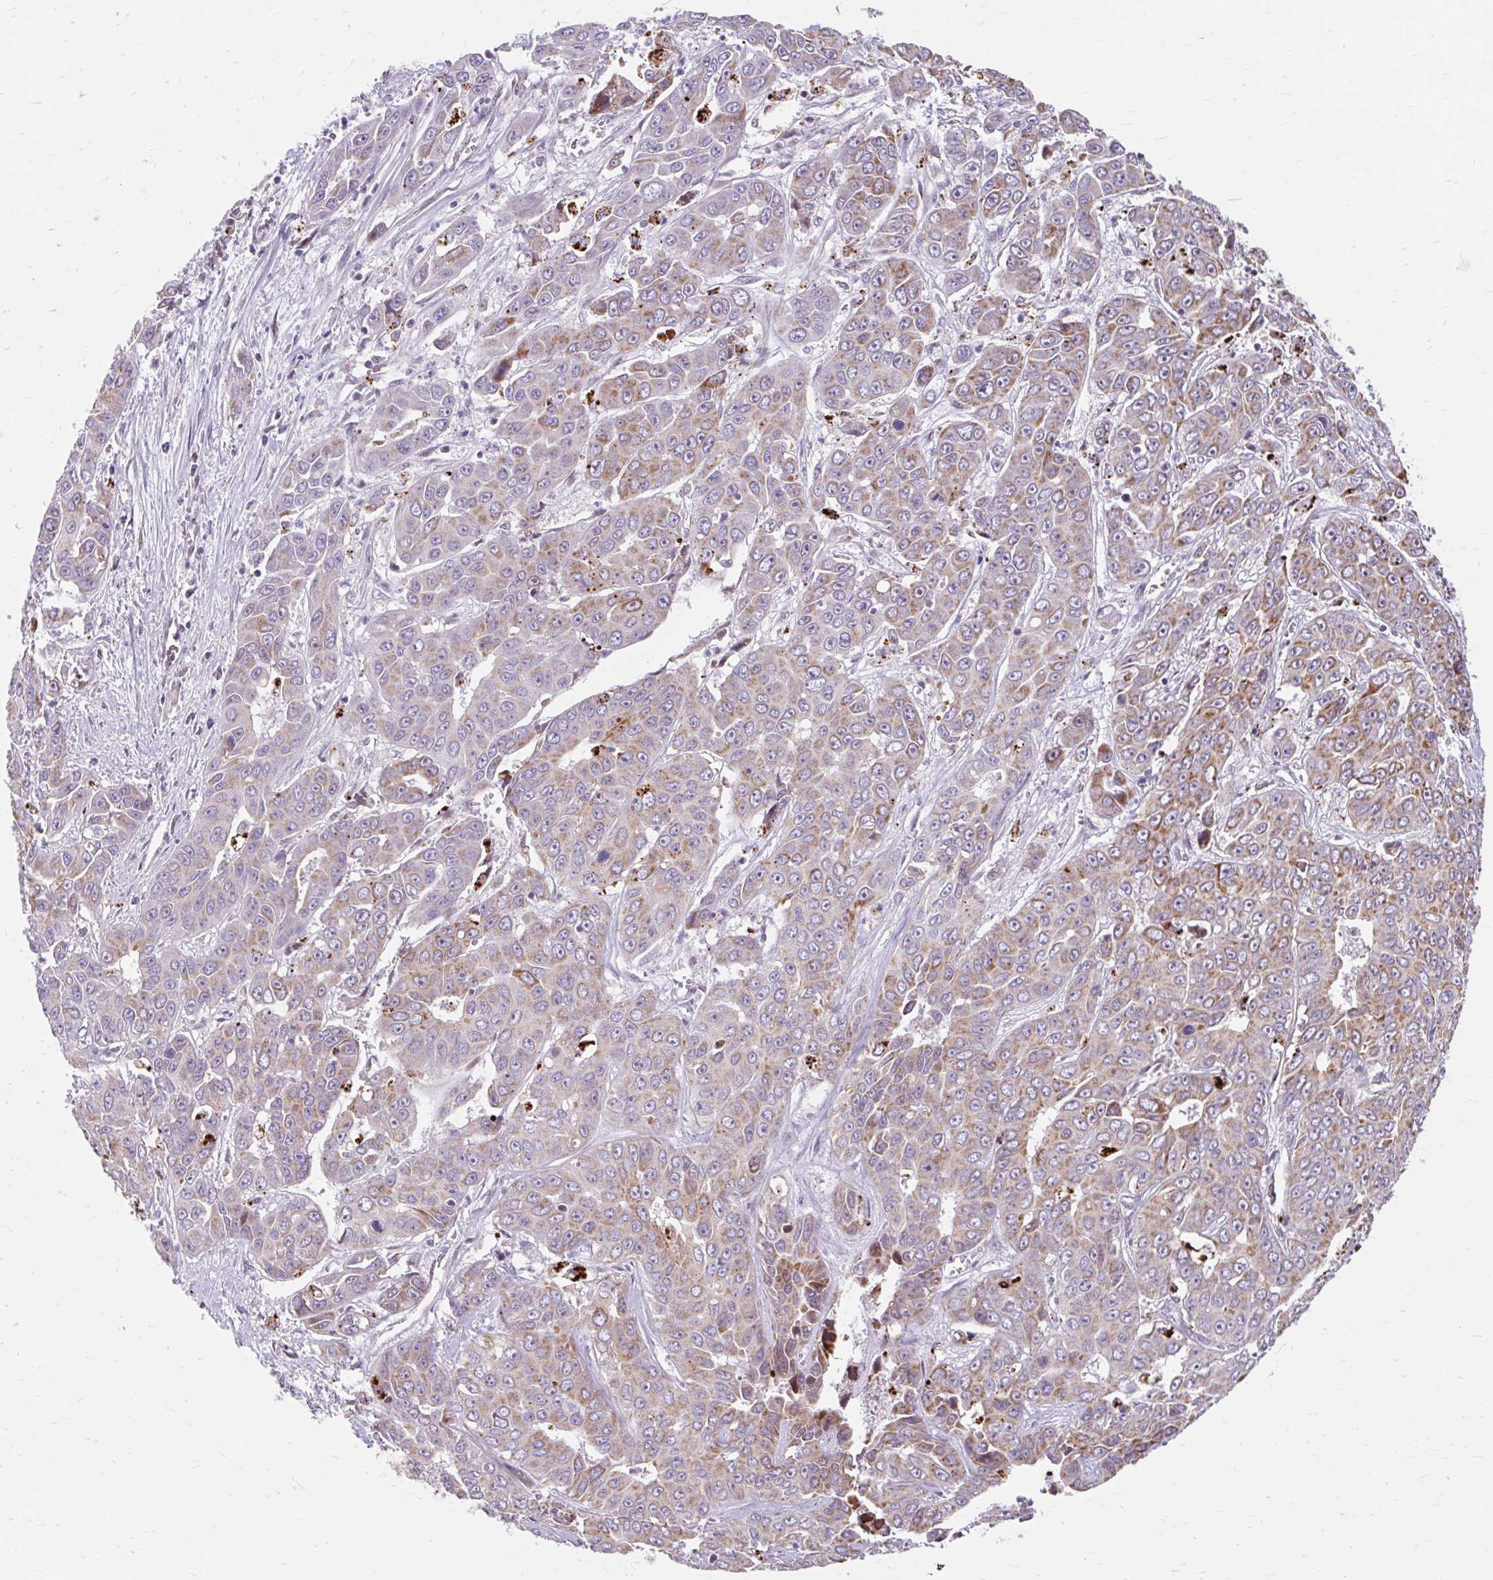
{"staining": {"intensity": "moderate", "quantity": ">75%", "location": "cytoplasmic/membranous"}, "tissue": "liver cancer", "cell_type": "Tumor cells", "image_type": "cancer", "snomed": [{"axis": "morphology", "description": "Cholangiocarcinoma"}, {"axis": "topography", "description": "Liver"}], "caption": "Liver cancer was stained to show a protein in brown. There is medium levels of moderate cytoplasmic/membranous positivity in about >75% of tumor cells. (DAB IHC with brightfield microscopy, high magnification).", "gene": "BEAN1", "patient": {"sex": "female", "age": 52}}